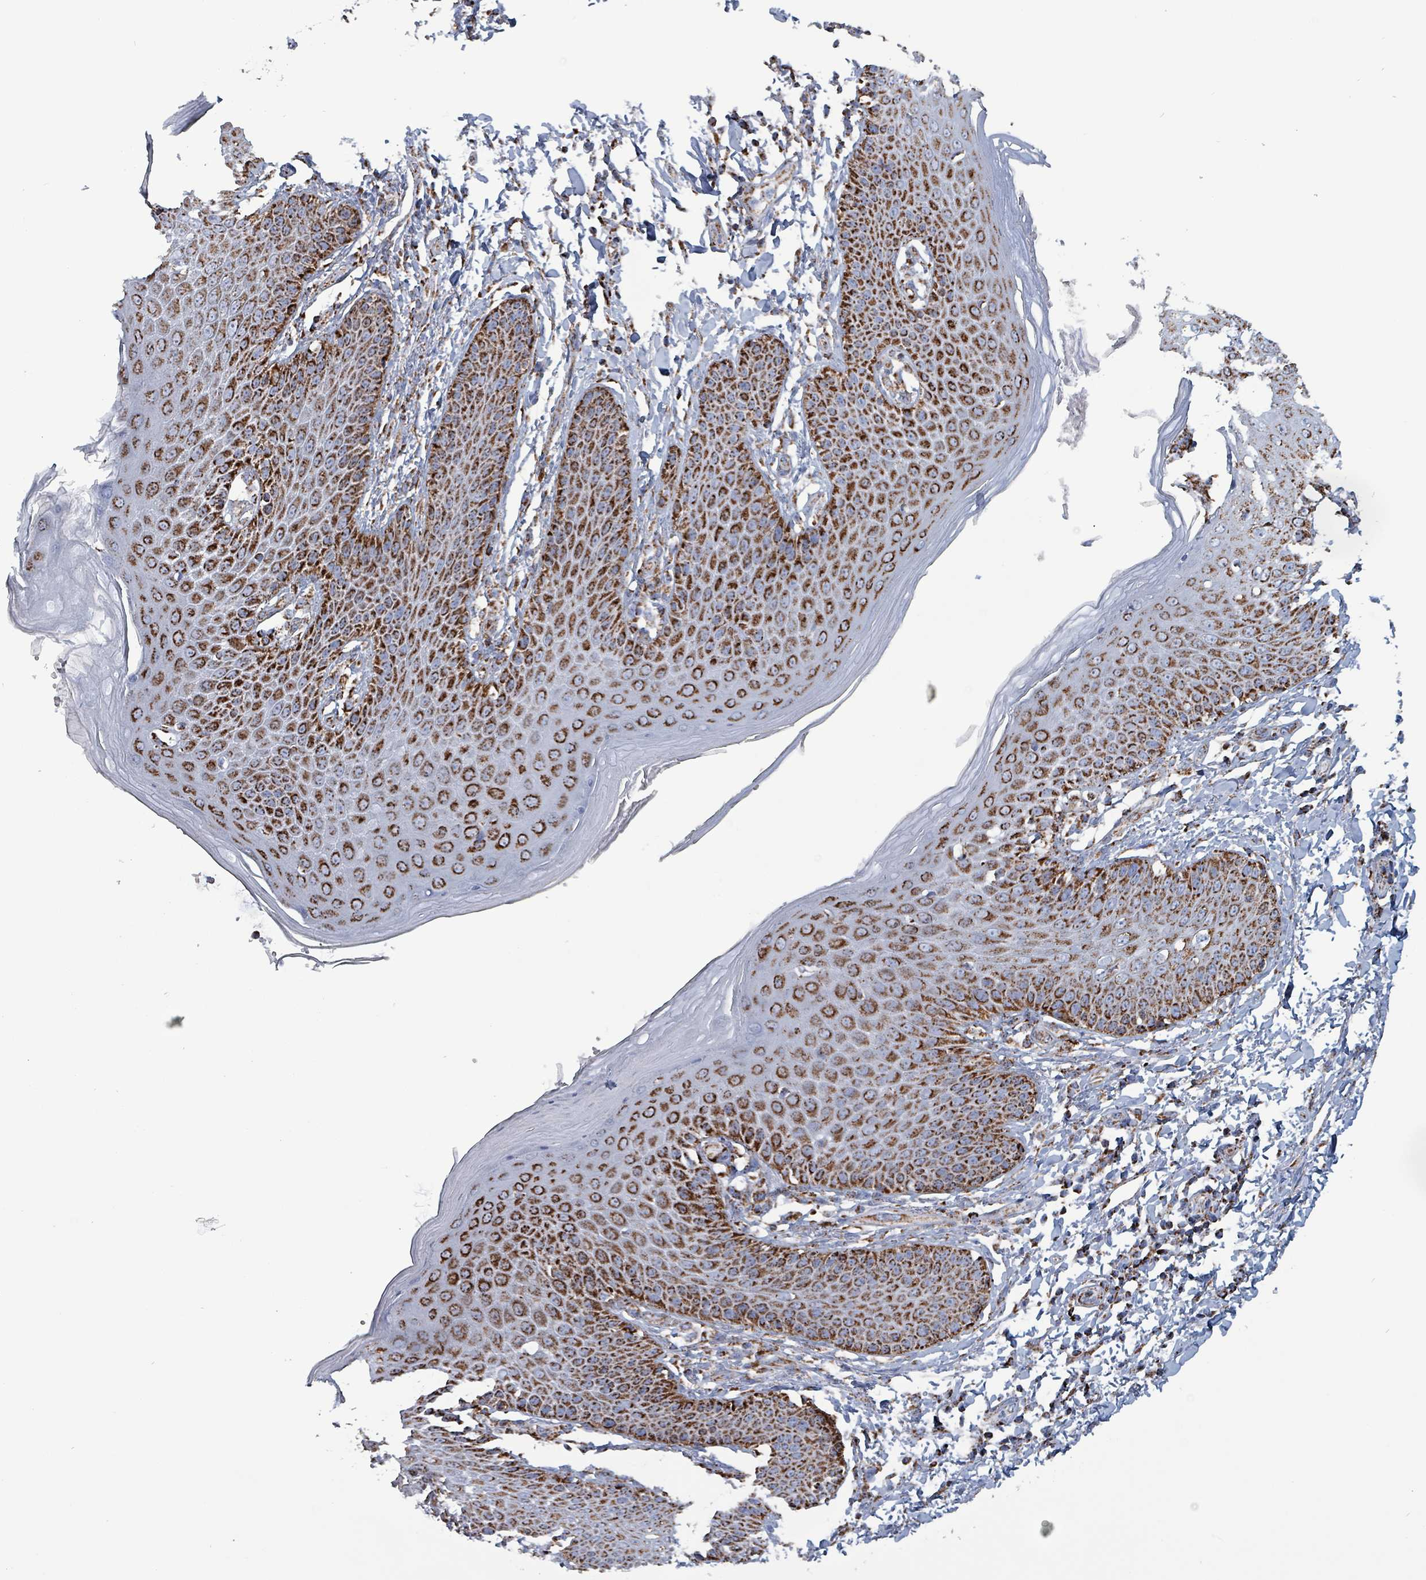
{"staining": {"intensity": "strong", "quantity": ">75%", "location": "cytoplasmic/membranous"}, "tissue": "skin", "cell_type": "Epidermal cells", "image_type": "normal", "snomed": [{"axis": "morphology", "description": "Normal tissue, NOS"}, {"axis": "topography", "description": "Peripheral nerve tissue"}], "caption": "An image of human skin stained for a protein shows strong cytoplasmic/membranous brown staining in epidermal cells.", "gene": "IDH3B", "patient": {"sex": "male", "age": 51}}